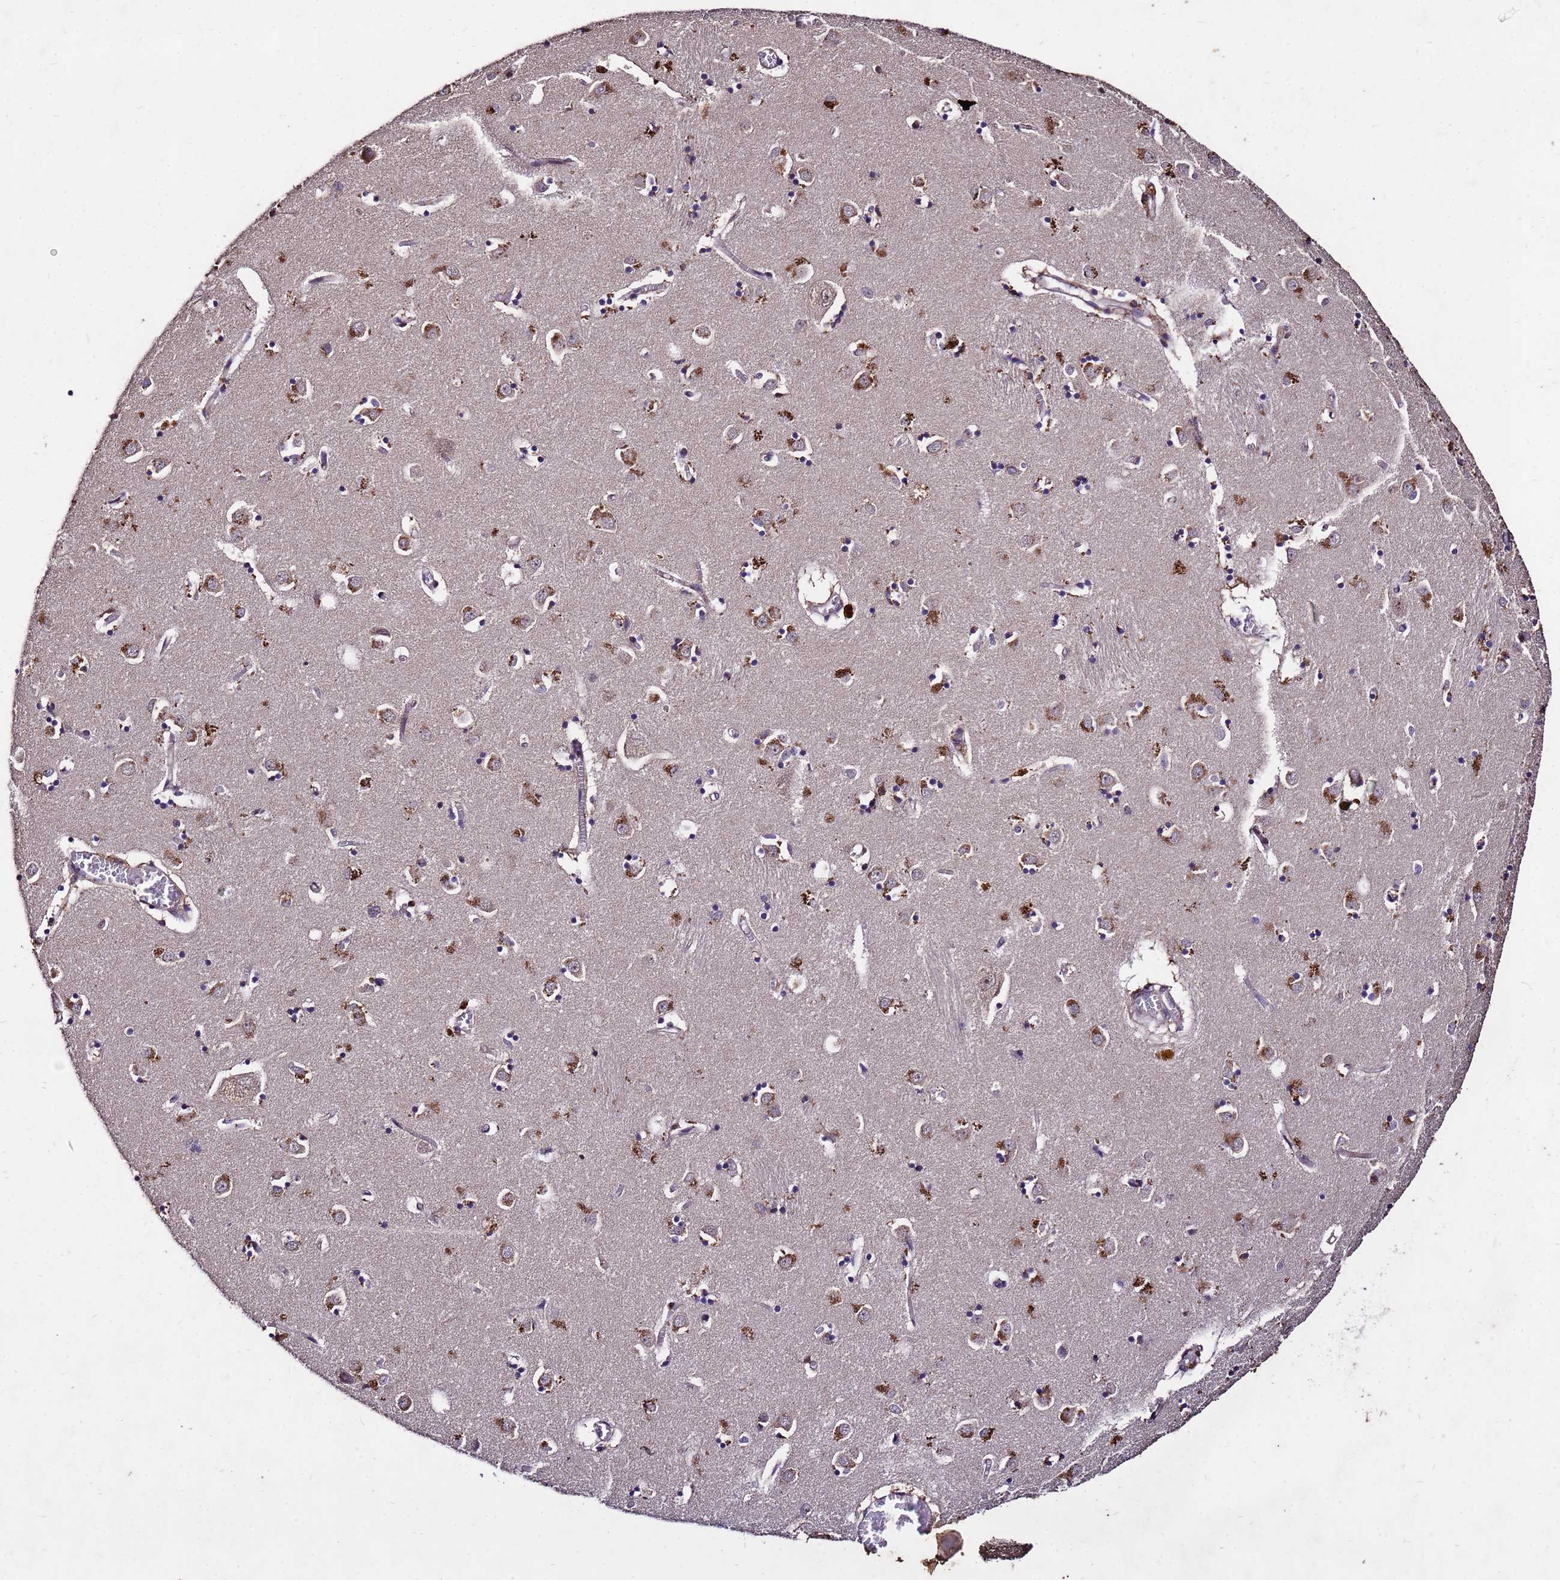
{"staining": {"intensity": "weak", "quantity": "25%-75%", "location": "cytoplasmic/membranous"}, "tissue": "caudate", "cell_type": "Glial cells", "image_type": "normal", "snomed": [{"axis": "morphology", "description": "Normal tissue, NOS"}, {"axis": "topography", "description": "Lateral ventricle wall"}], "caption": "Caudate stained for a protein (brown) shows weak cytoplasmic/membranous positive staining in approximately 25%-75% of glial cells.", "gene": "TOR4A", "patient": {"sex": "male", "age": 70}}